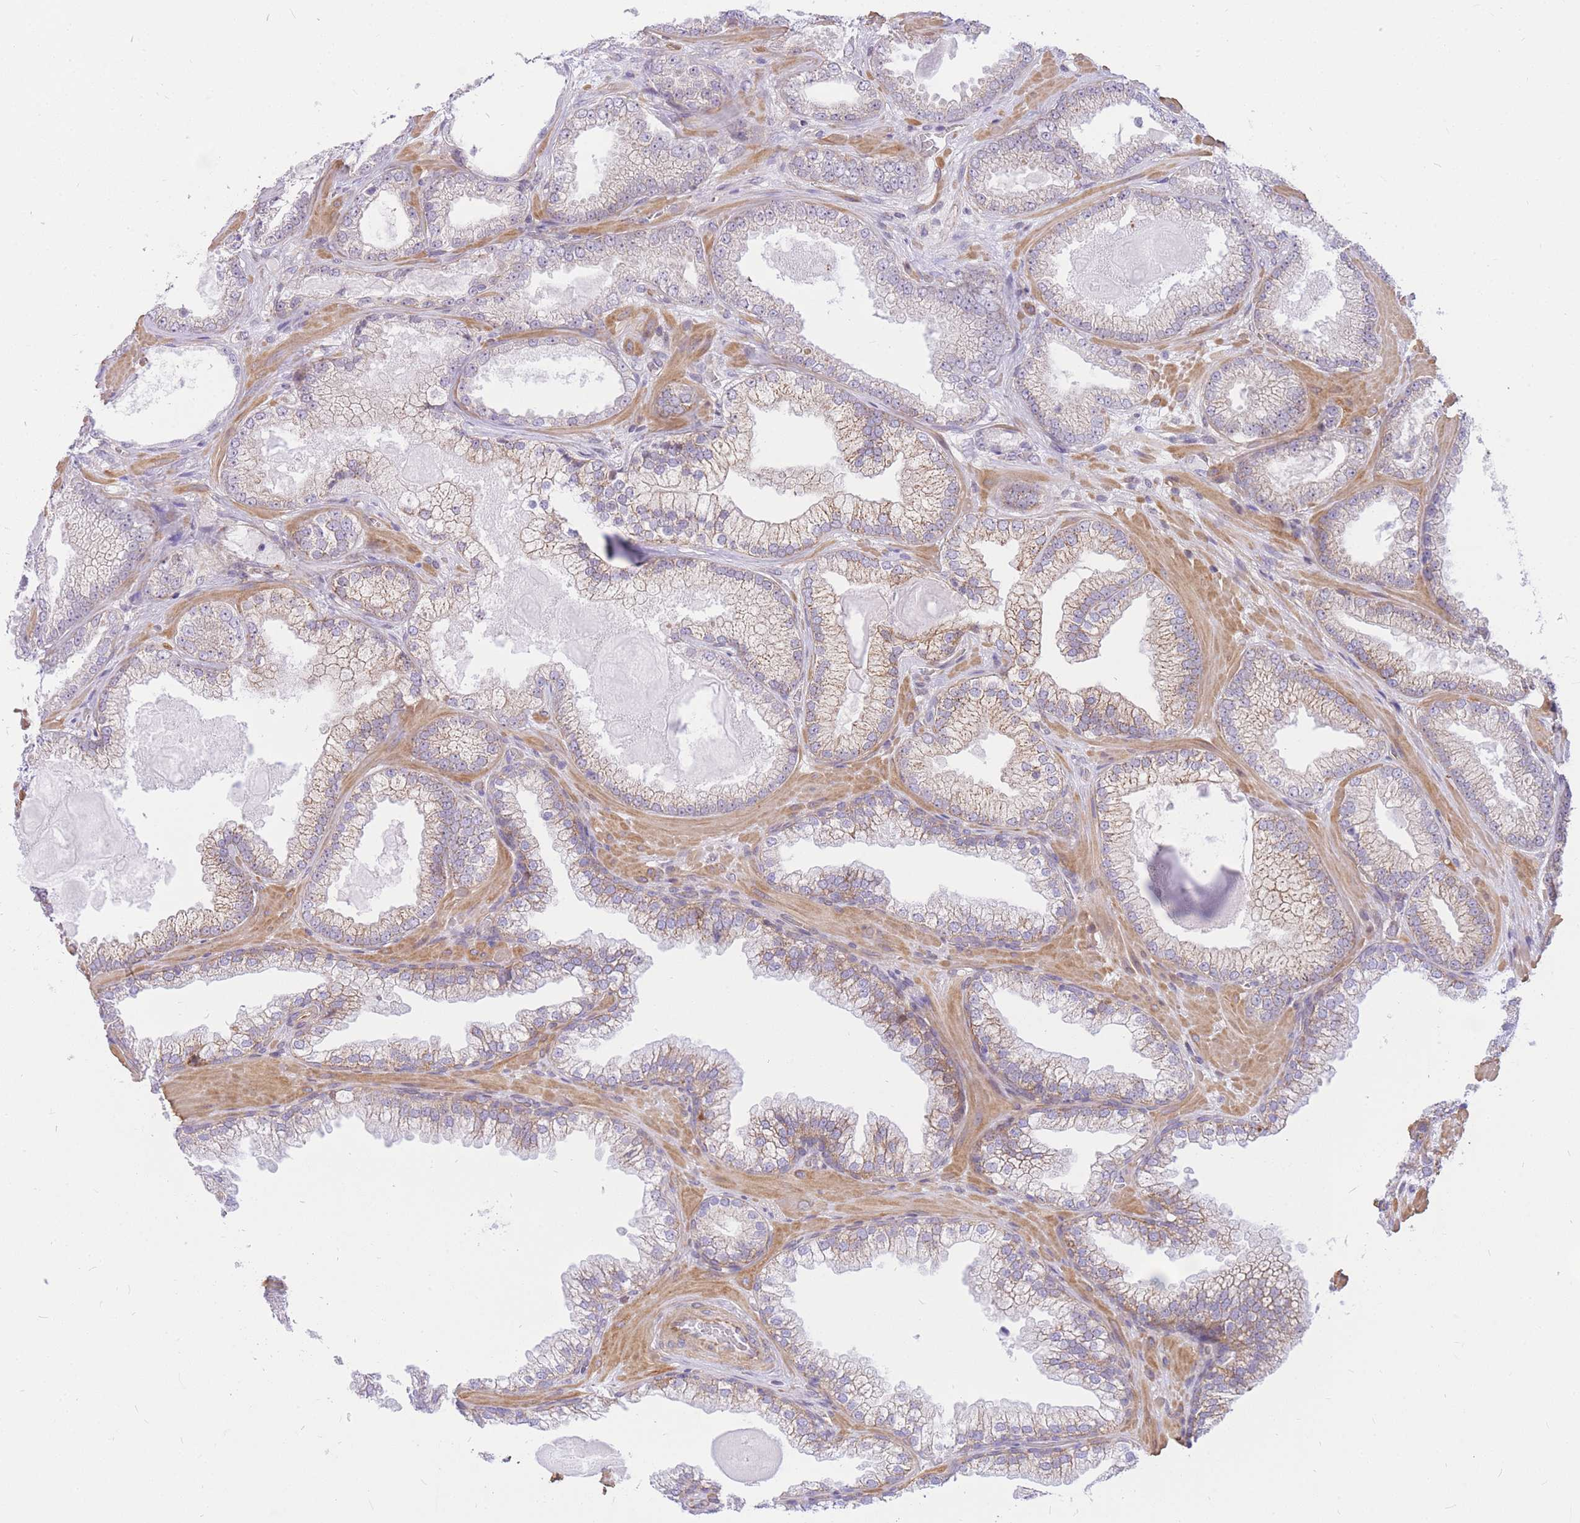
{"staining": {"intensity": "moderate", "quantity": "<25%", "location": "cytoplasmic/membranous"}, "tissue": "prostate cancer", "cell_type": "Tumor cells", "image_type": "cancer", "snomed": [{"axis": "morphology", "description": "Adenocarcinoma, Low grade"}, {"axis": "topography", "description": "Prostate"}], "caption": "Tumor cells show low levels of moderate cytoplasmic/membranous expression in approximately <25% of cells in human prostate cancer.", "gene": "S100PBP", "patient": {"sex": "male", "age": 57}}